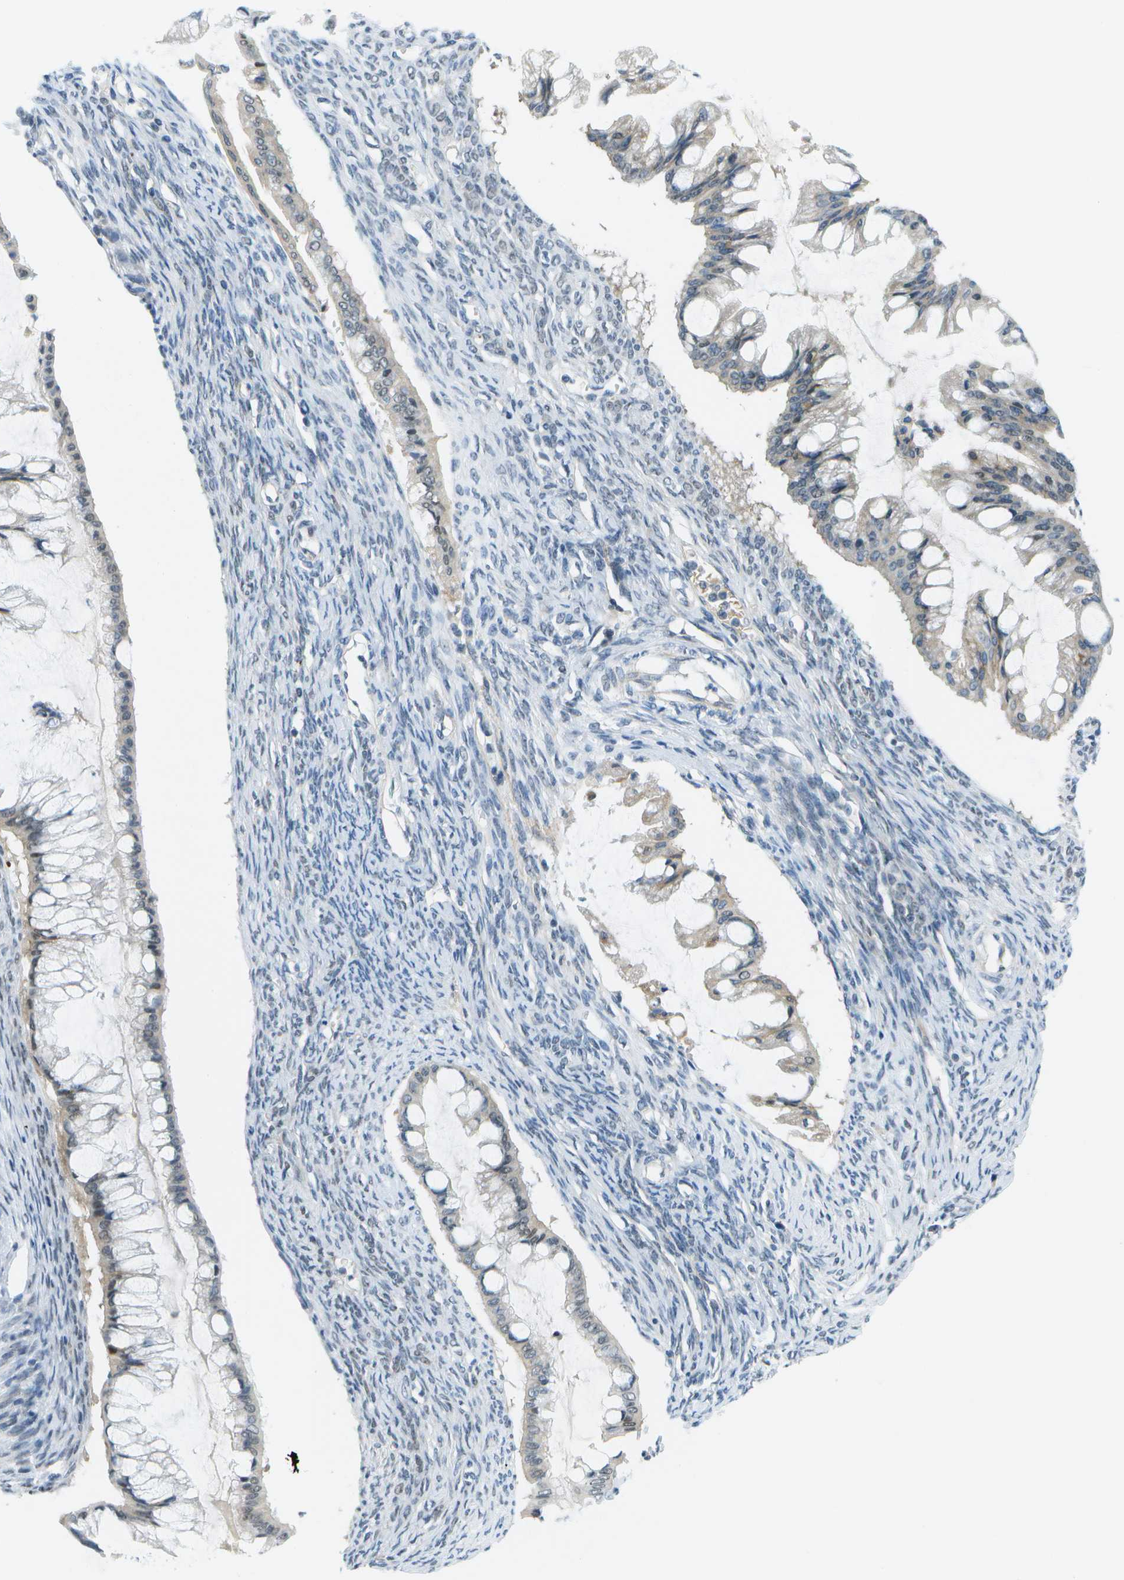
{"staining": {"intensity": "weak", "quantity": "25%-75%", "location": "cytoplasmic/membranous"}, "tissue": "ovarian cancer", "cell_type": "Tumor cells", "image_type": "cancer", "snomed": [{"axis": "morphology", "description": "Cystadenocarcinoma, mucinous, NOS"}, {"axis": "topography", "description": "Ovary"}], "caption": "Ovarian mucinous cystadenocarcinoma stained for a protein reveals weak cytoplasmic/membranous positivity in tumor cells.", "gene": "PITHD1", "patient": {"sex": "female", "age": 73}}